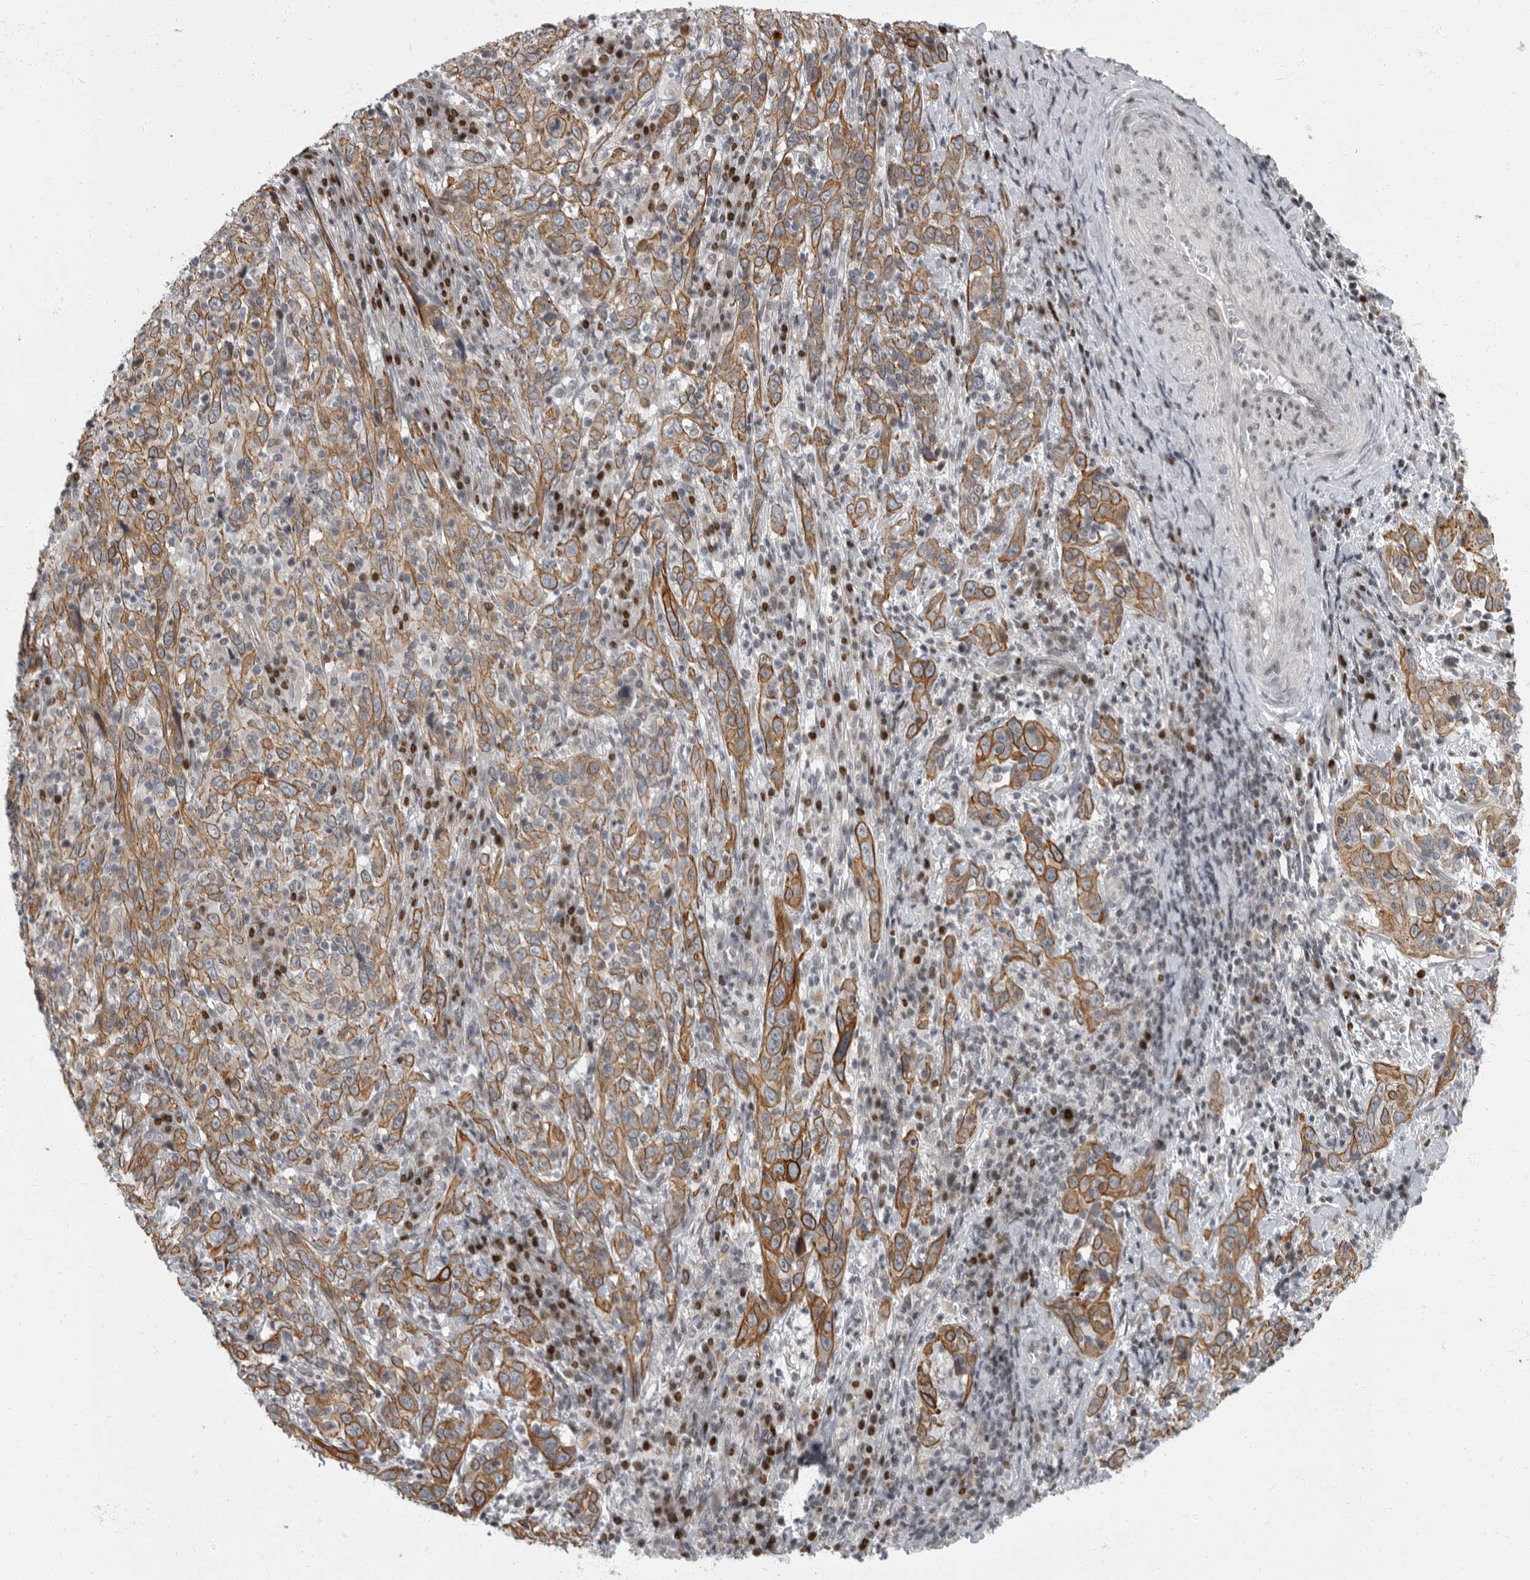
{"staining": {"intensity": "moderate", "quantity": ">75%", "location": "cytoplasmic/membranous"}, "tissue": "cervical cancer", "cell_type": "Tumor cells", "image_type": "cancer", "snomed": [{"axis": "morphology", "description": "Squamous cell carcinoma, NOS"}, {"axis": "topography", "description": "Cervix"}], "caption": "Cervical squamous cell carcinoma stained with a protein marker shows moderate staining in tumor cells.", "gene": "EVI5", "patient": {"sex": "female", "age": 46}}